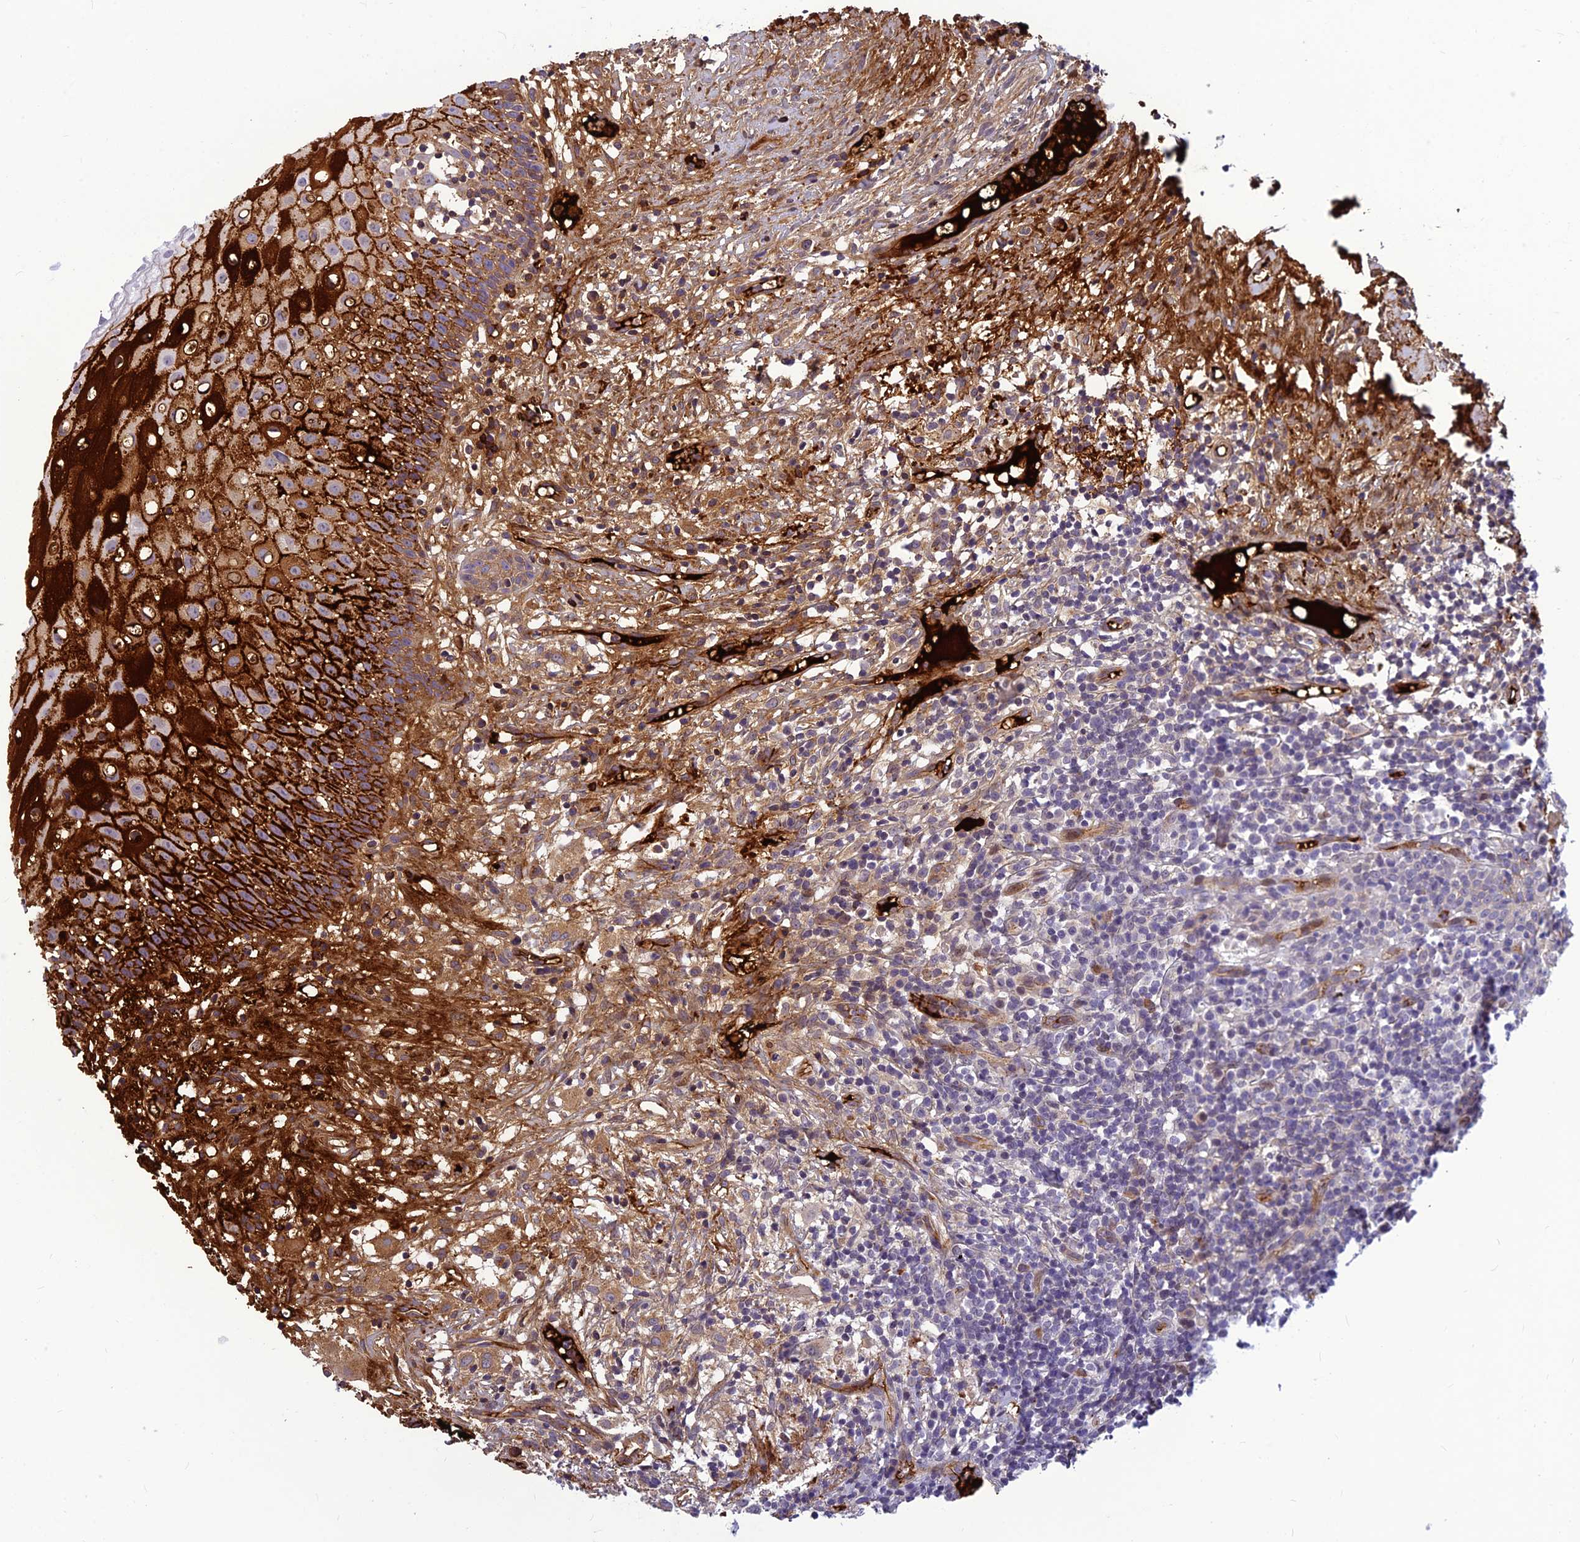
{"staining": {"intensity": "strong", "quantity": "25%-75%", "location": "cytoplasmic/membranous"}, "tissue": "oral mucosa", "cell_type": "Squamous epithelial cells", "image_type": "normal", "snomed": [{"axis": "morphology", "description": "Normal tissue, NOS"}, {"axis": "topography", "description": "Oral tissue"}], "caption": "Brown immunohistochemical staining in normal oral mucosa exhibits strong cytoplasmic/membranous staining in about 25%-75% of squamous epithelial cells. (IHC, brightfield microscopy, high magnification).", "gene": "CLEC11A", "patient": {"sex": "female", "age": 69}}